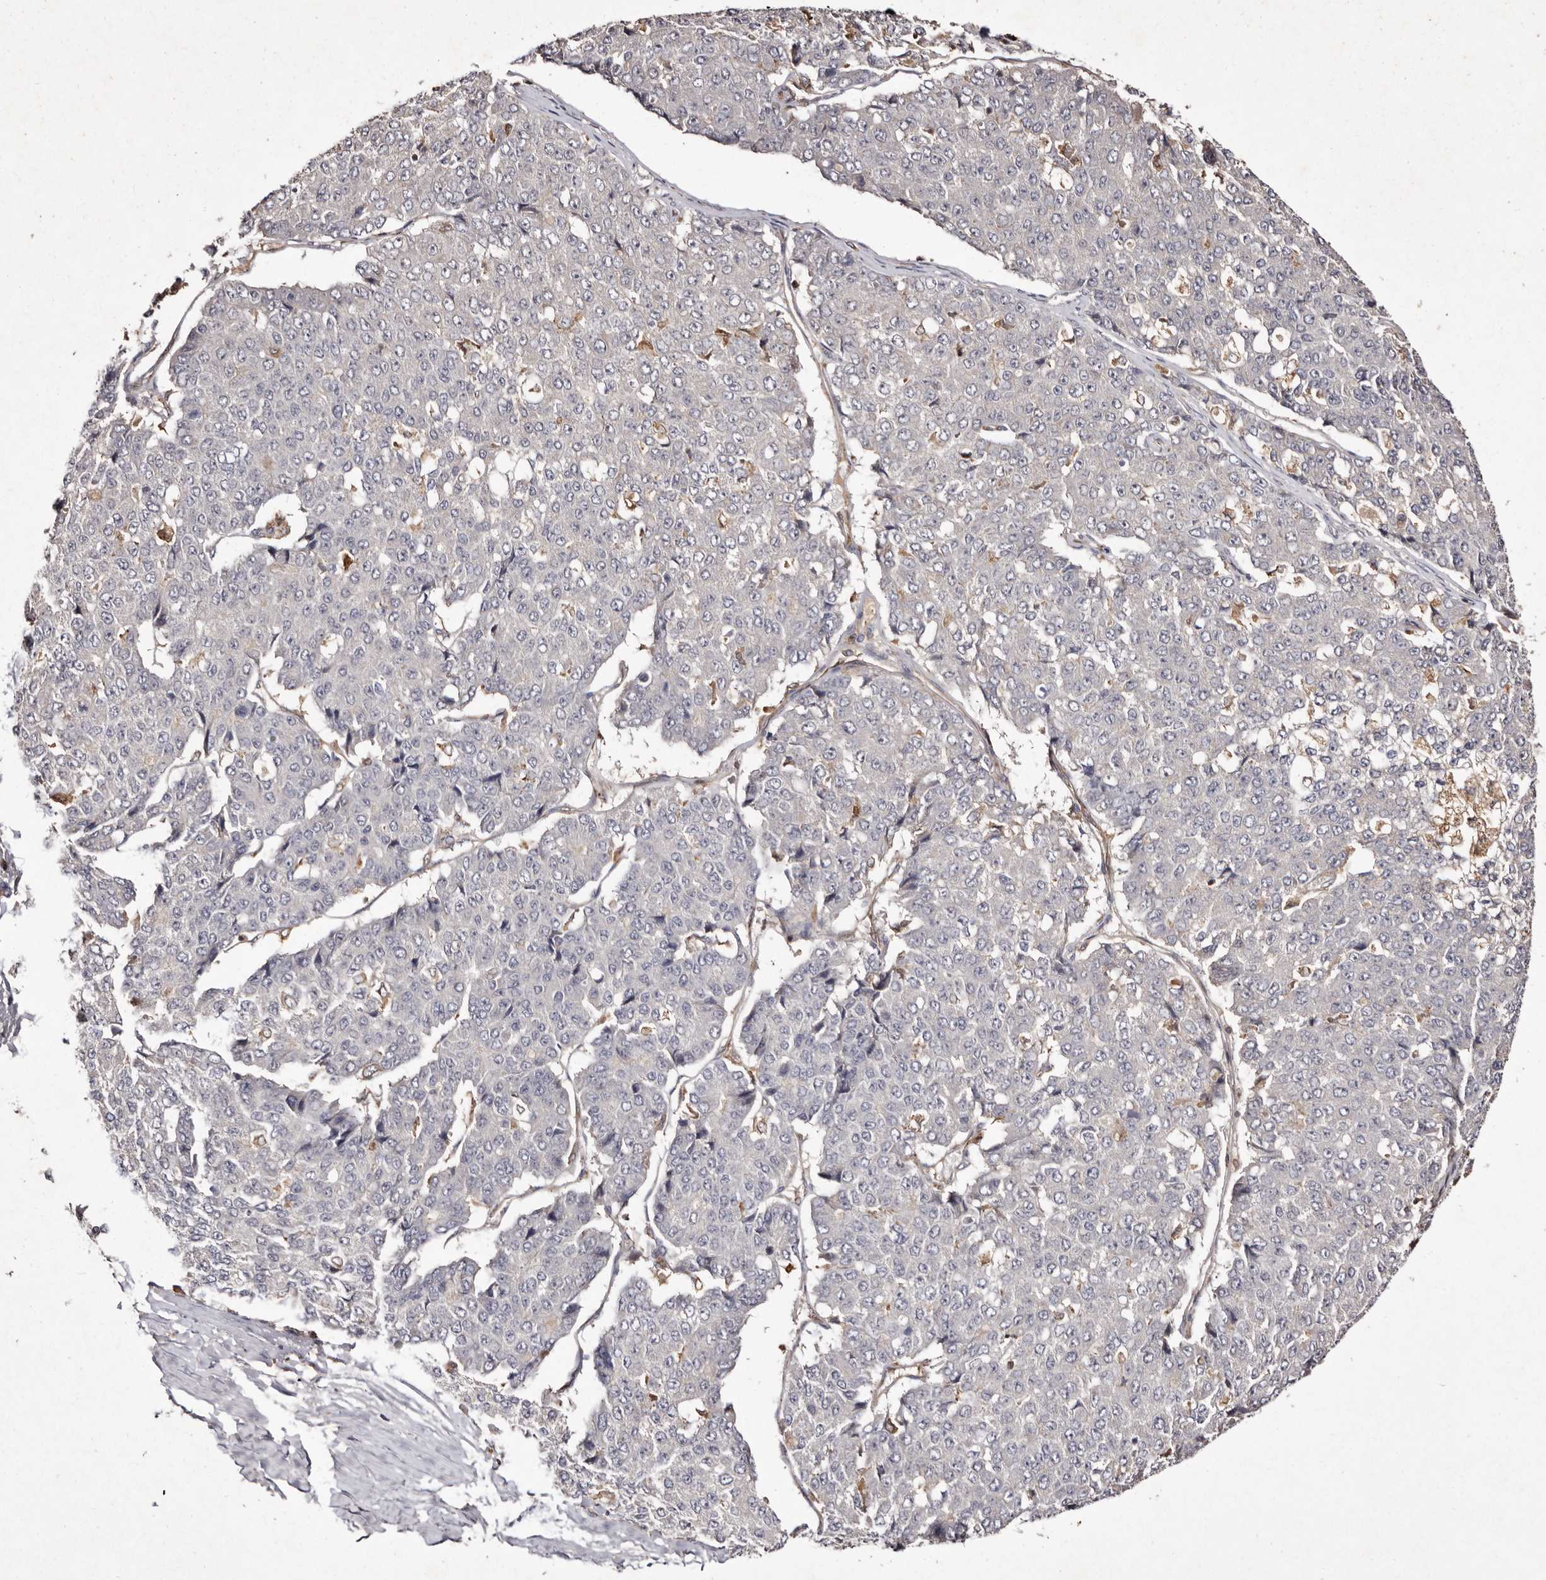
{"staining": {"intensity": "negative", "quantity": "none", "location": "none"}, "tissue": "pancreatic cancer", "cell_type": "Tumor cells", "image_type": "cancer", "snomed": [{"axis": "morphology", "description": "Adenocarcinoma, NOS"}, {"axis": "topography", "description": "Pancreas"}], "caption": "Immunohistochemistry of pancreatic adenocarcinoma displays no positivity in tumor cells.", "gene": "GIMAP4", "patient": {"sex": "male", "age": 50}}